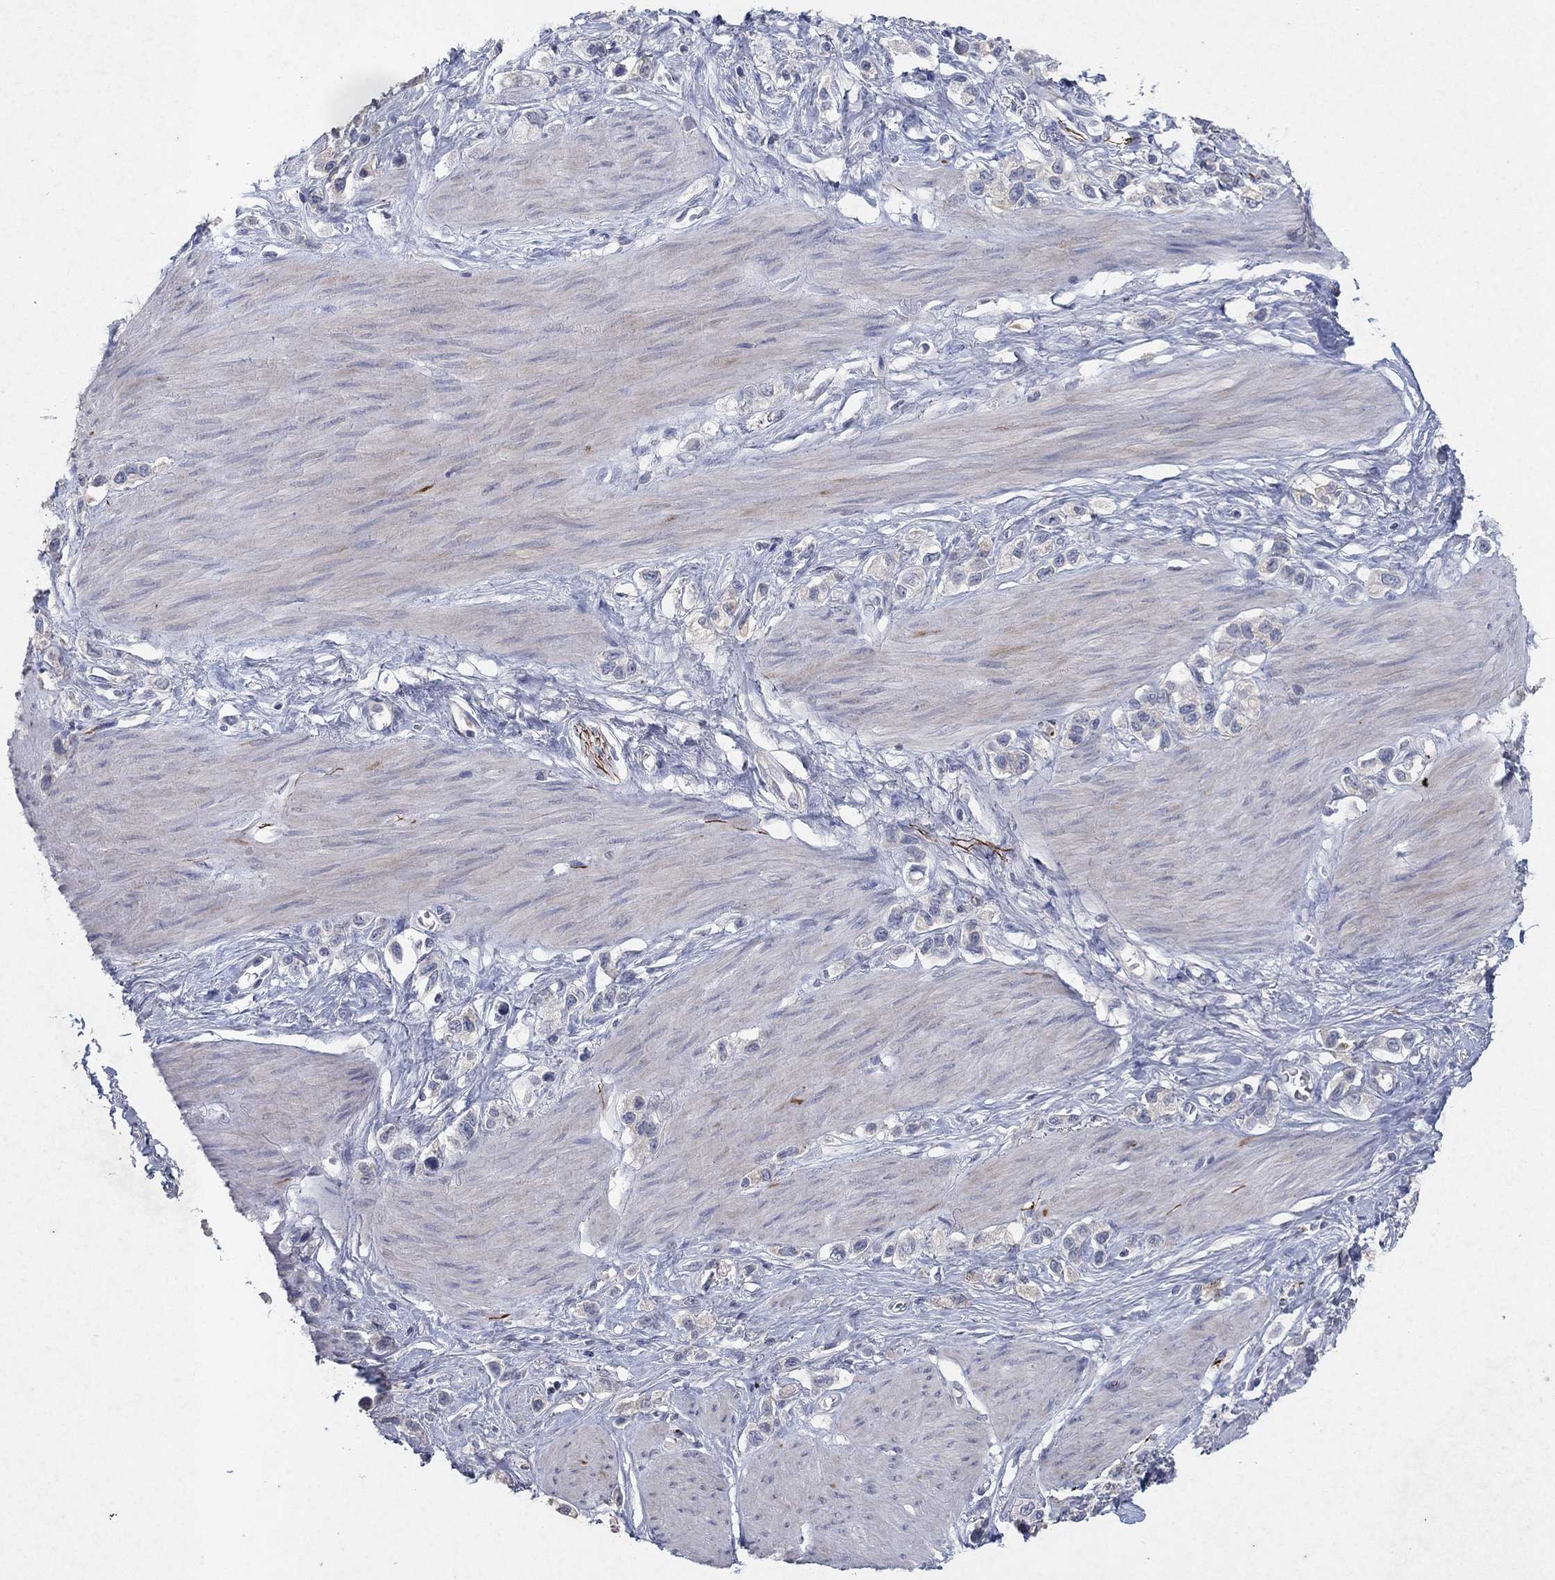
{"staining": {"intensity": "negative", "quantity": "none", "location": "none"}, "tissue": "stomach cancer", "cell_type": "Tumor cells", "image_type": "cancer", "snomed": [{"axis": "morphology", "description": "Normal tissue, NOS"}, {"axis": "morphology", "description": "Adenocarcinoma, NOS"}, {"axis": "morphology", "description": "Adenocarcinoma, High grade"}, {"axis": "topography", "description": "Stomach, upper"}, {"axis": "topography", "description": "Stomach"}], "caption": "Immunohistochemistry photomicrograph of neoplastic tissue: stomach cancer stained with DAB exhibits no significant protein staining in tumor cells.", "gene": "KRT40", "patient": {"sex": "female", "age": 65}}